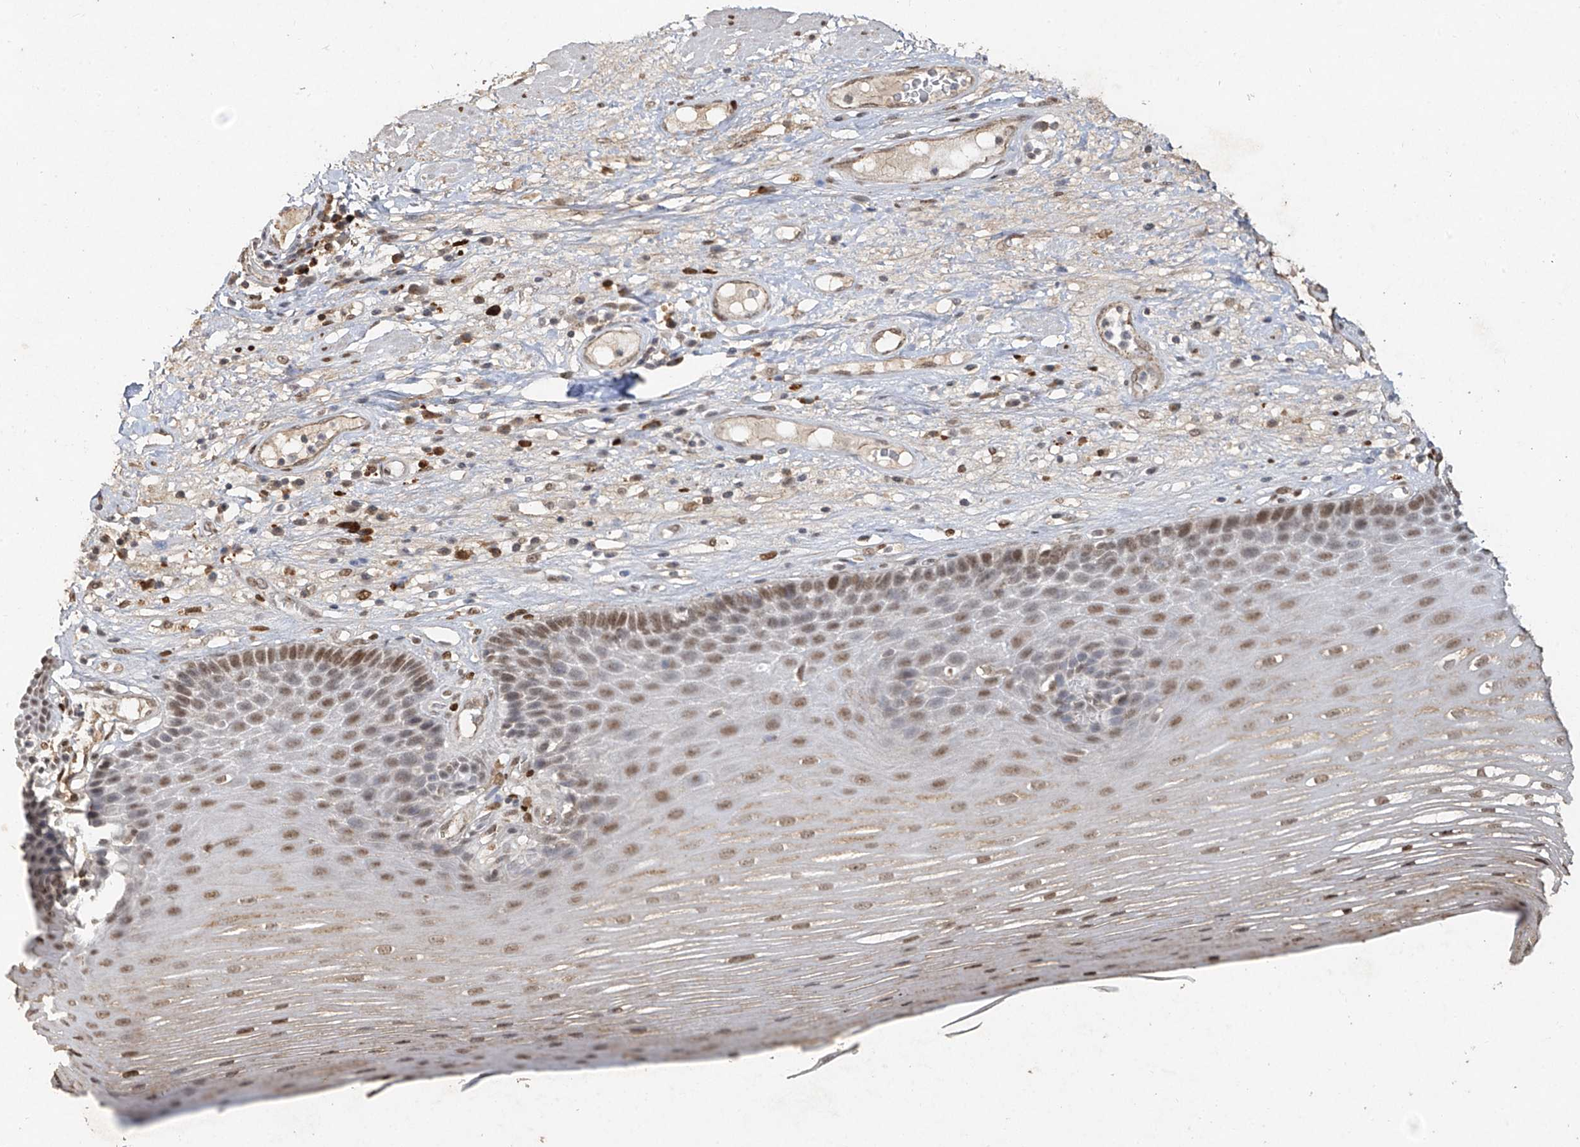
{"staining": {"intensity": "moderate", "quantity": ">75%", "location": "nuclear"}, "tissue": "esophagus", "cell_type": "Squamous epithelial cells", "image_type": "normal", "snomed": [{"axis": "morphology", "description": "Normal tissue, NOS"}, {"axis": "topography", "description": "Esophagus"}], "caption": "This histopathology image reveals IHC staining of normal human esophagus, with medium moderate nuclear expression in about >75% of squamous epithelial cells.", "gene": "ATRIP", "patient": {"sex": "male", "age": 62}}